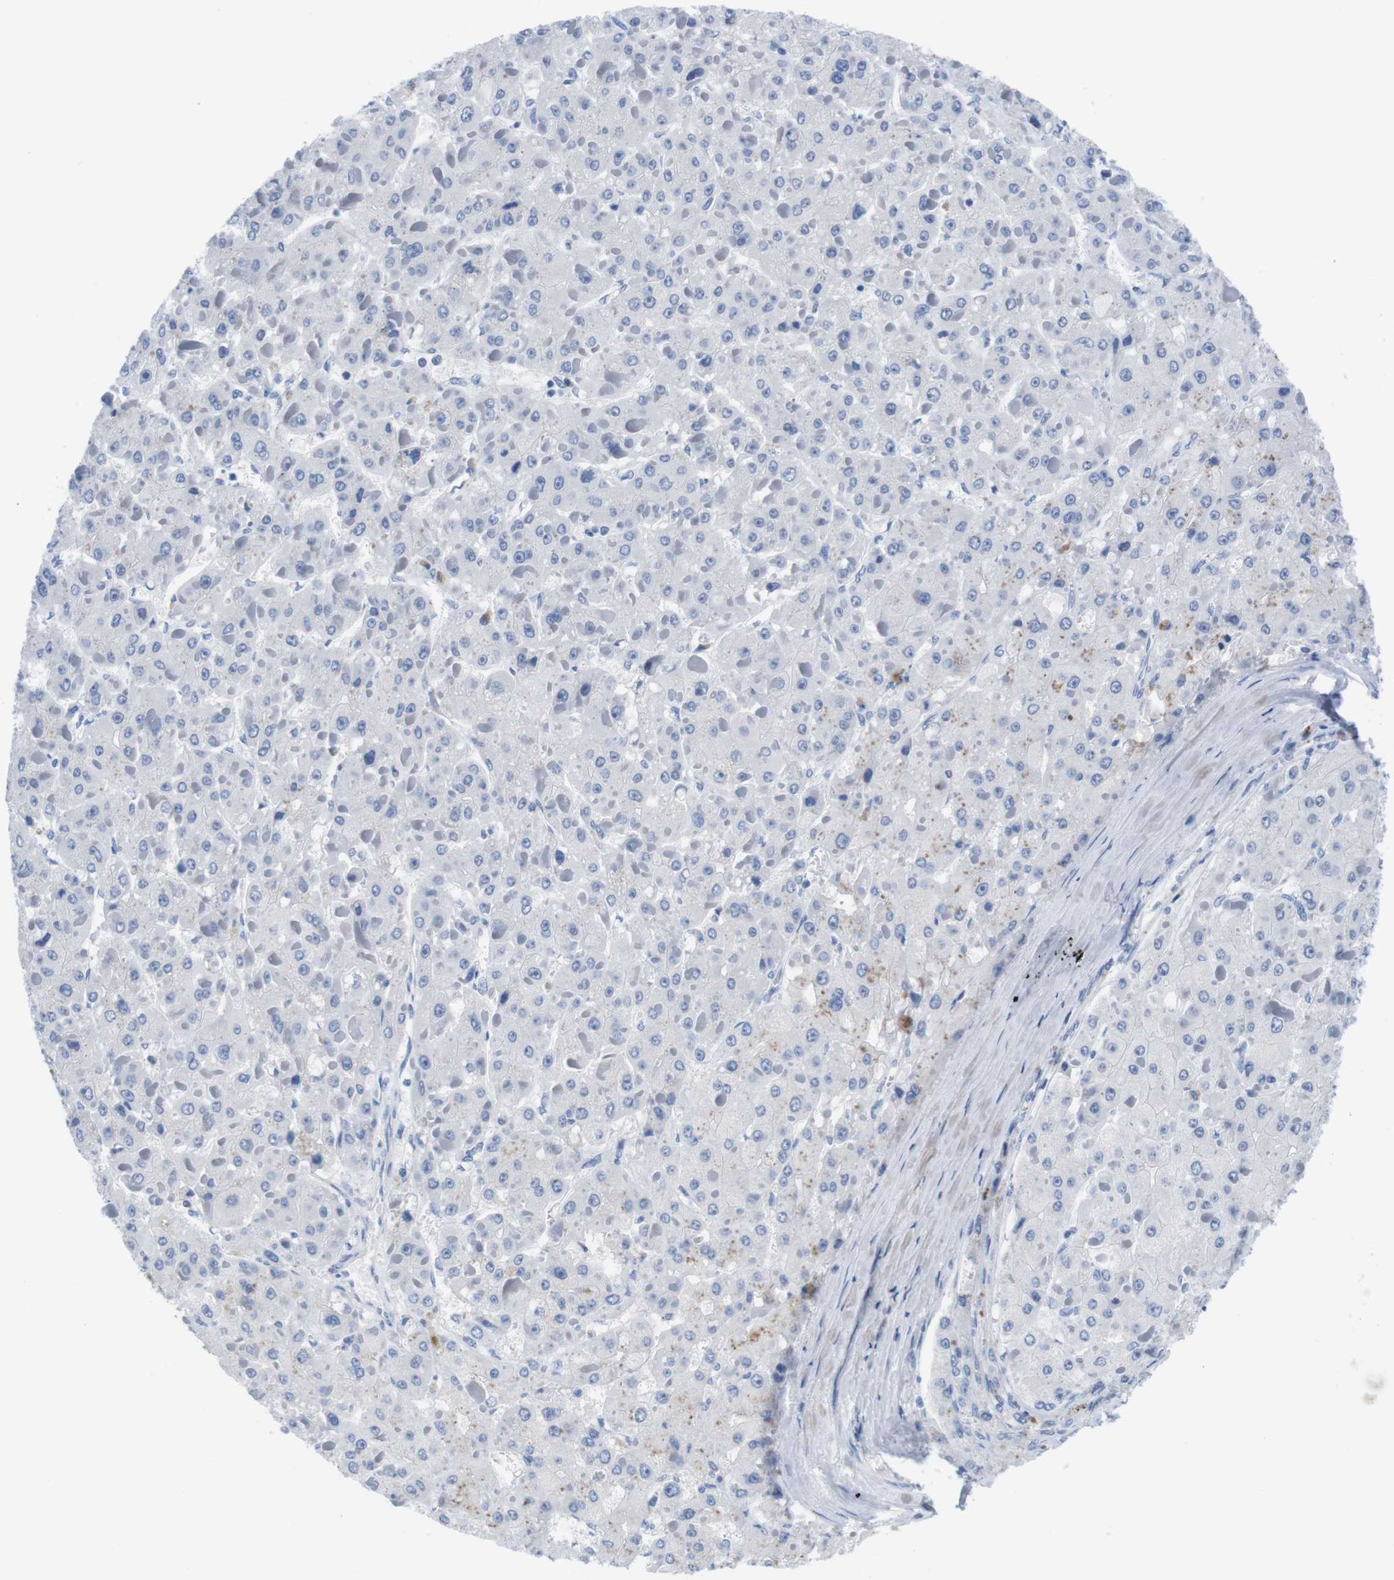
{"staining": {"intensity": "negative", "quantity": "none", "location": "none"}, "tissue": "liver cancer", "cell_type": "Tumor cells", "image_type": "cancer", "snomed": [{"axis": "morphology", "description": "Carcinoma, Hepatocellular, NOS"}, {"axis": "topography", "description": "Liver"}], "caption": "Immunohistochemical staining of hepatocellular carcinoma (liver) demonstrates no significant staining in tumor cells.", "gene": "MAP6", "patient": {"sex": "female", "age": 73}}